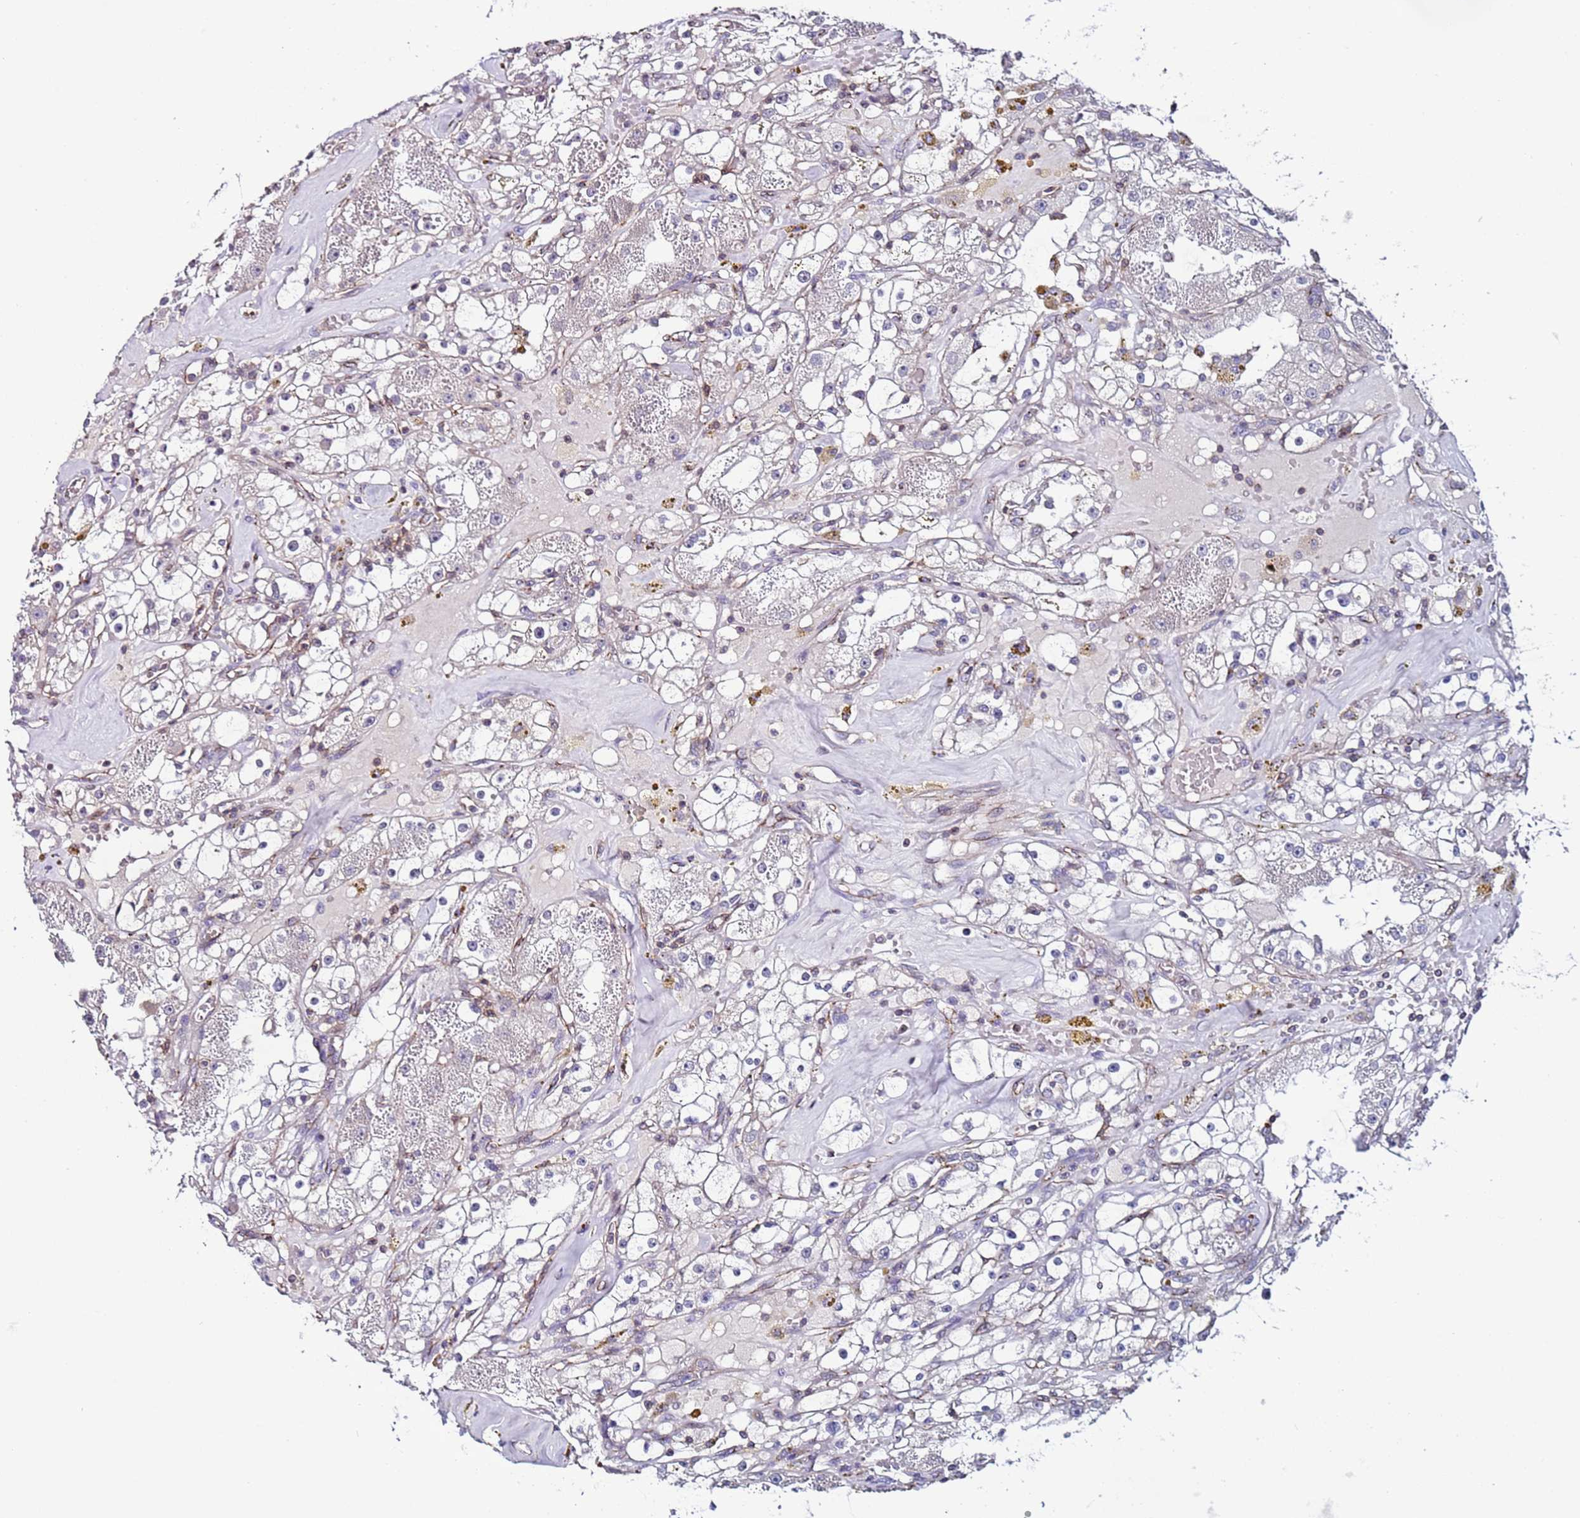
{"staining": {"intensity": "negative", "quantity": "none", "location": "none"}, "tissue": "renal cancer", "cell_type": "Tumor cells", "image_type": "cancer", "snomed": [{"axis": "morphology", "description": "Adenocarcinoma, NOS"}, {"axis": "topography", "description": "Kidney"}], "caption": "A photomicrograph of human renal adenocarcinoma is negative for staining in tumor cells.", "gene": "TENM3", "patient": {"sex": "male", "age": 56}}